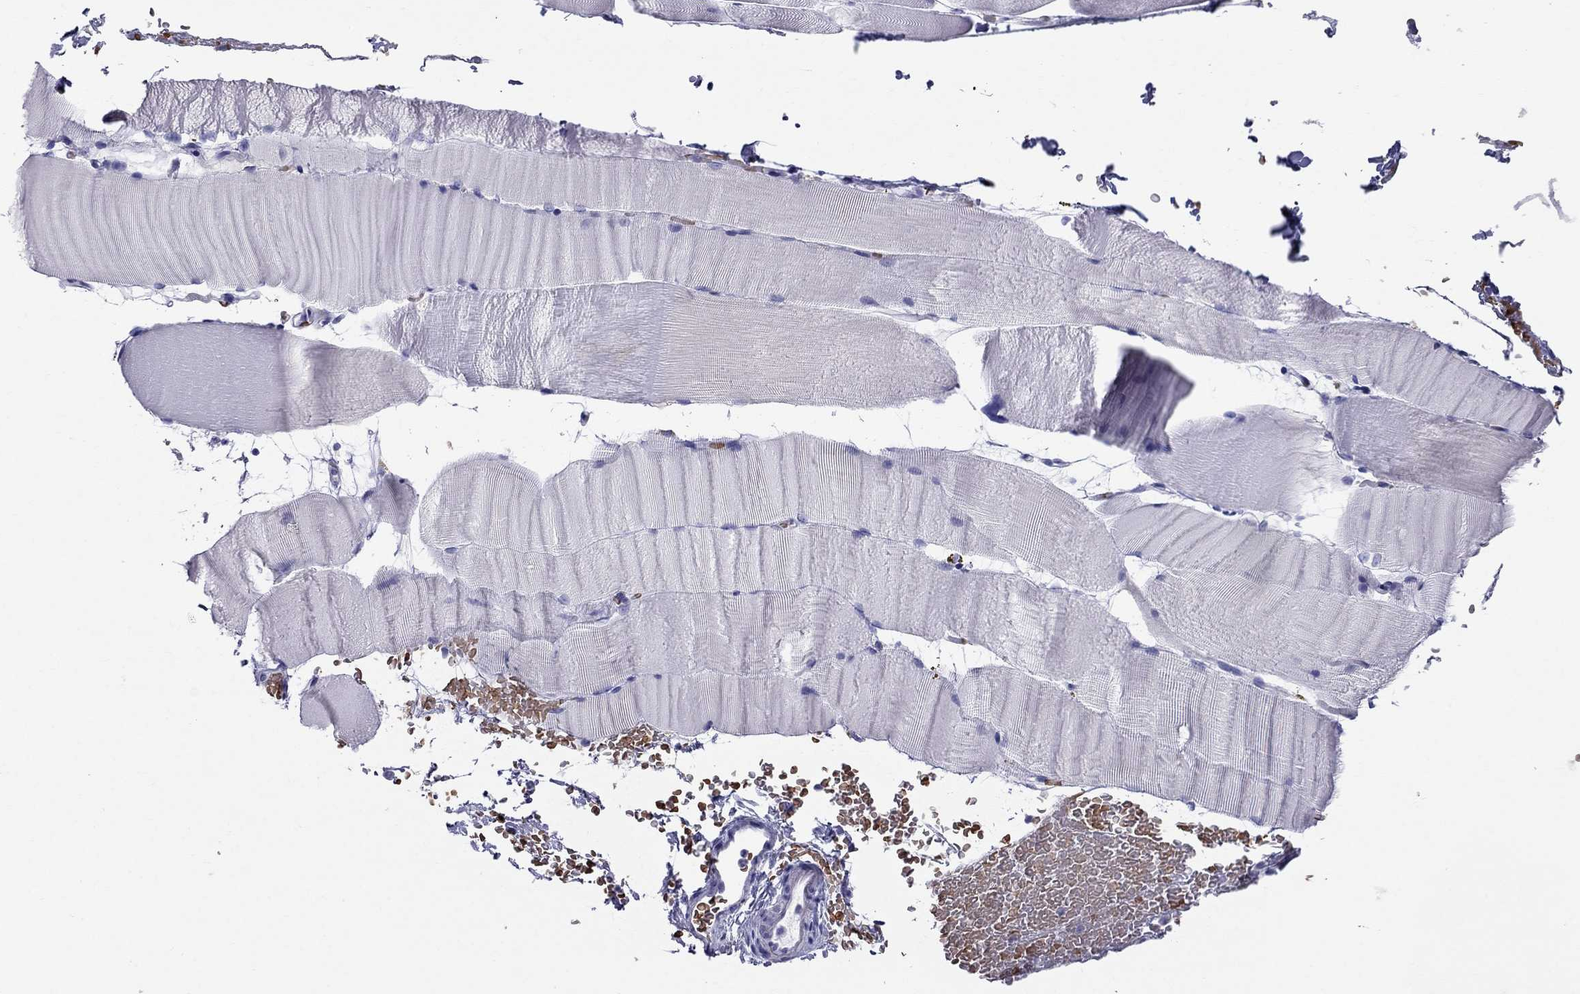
{"staining": {"intensity": "negative", "quantity": "none", "location": "none"}, "tissue": "skeletal muscle", "cell_type": "Myocytes", "image_type": "normal", "snomed": [{"axis": "morphology", "description": "Normal tissue, NOS"}, {"axis": "topography", "description": "Skeletal muscle"}], "caption": "This photomicrograph is of benign skeletal muscle stained with immunohistochemistry to label a protein in brown with the nuclei are counter-stained blue. There is no staining in myocytes. Nuclei are stained in blue.", "gene": "DNAAF6", "patient": {"sex": "female", "age": 37}}